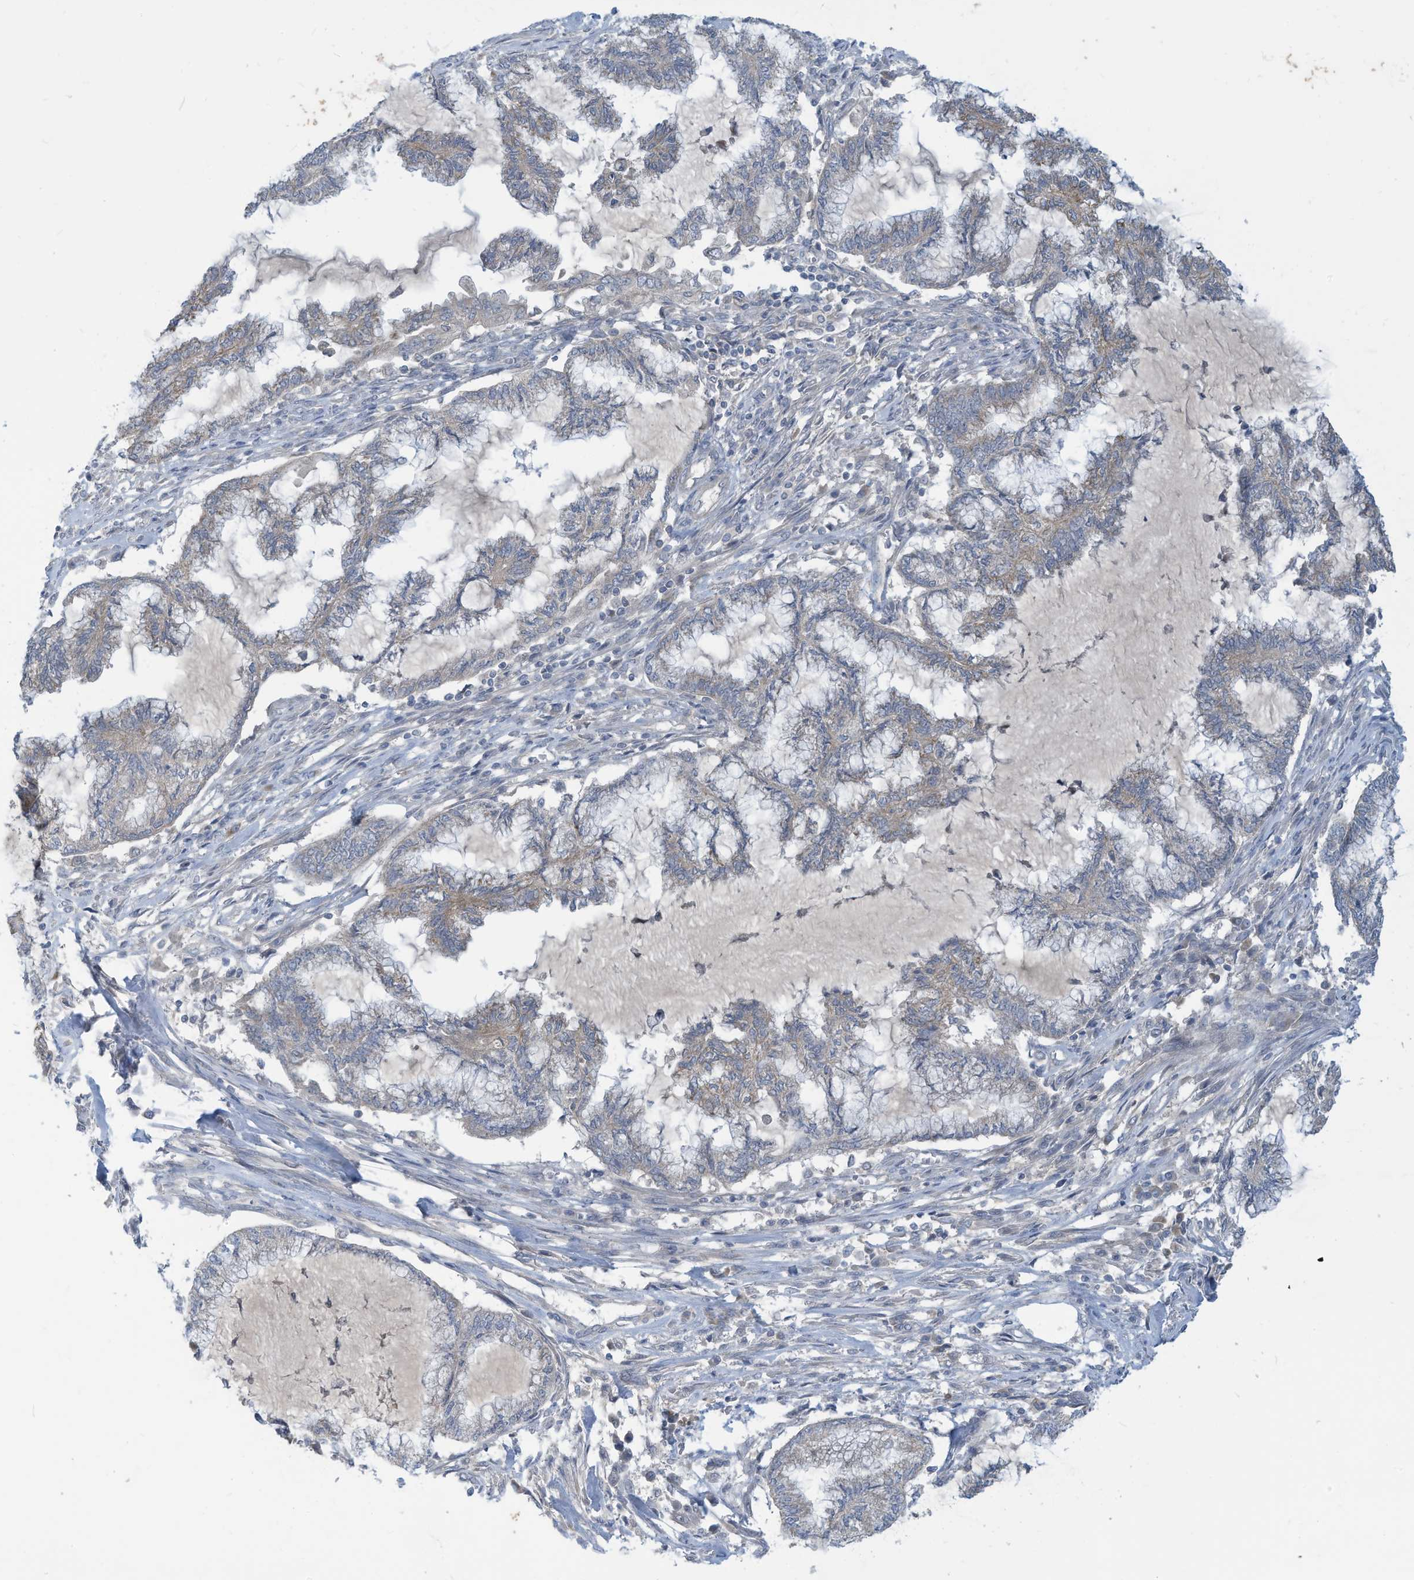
{"staining": {"intensity": "weak", "quantity": "<25%", "location": "cytoplasmic/membranous"}, "tissue": "endometrial cancer", "cell_type": "Tumor cells", "image_type": "cancer", "snomed": [{"axis": "morphology", "description": "Adenocarcinoma, NOS"}, {"axis": "topography", "description": "Endometrium"}], "caption": "Endometrial cancer was stained to show a protein in brown. There is no significant expression in tumor cells. (Stains: DAB (3,3'-diaminobenzidine) immunohistochemistry with hematoxylin counter stain, Microscopy: brightfield microscopy at high magnification).", "gene": "SCGB1D2", "patient": {"sex": "female", "age": 86}}